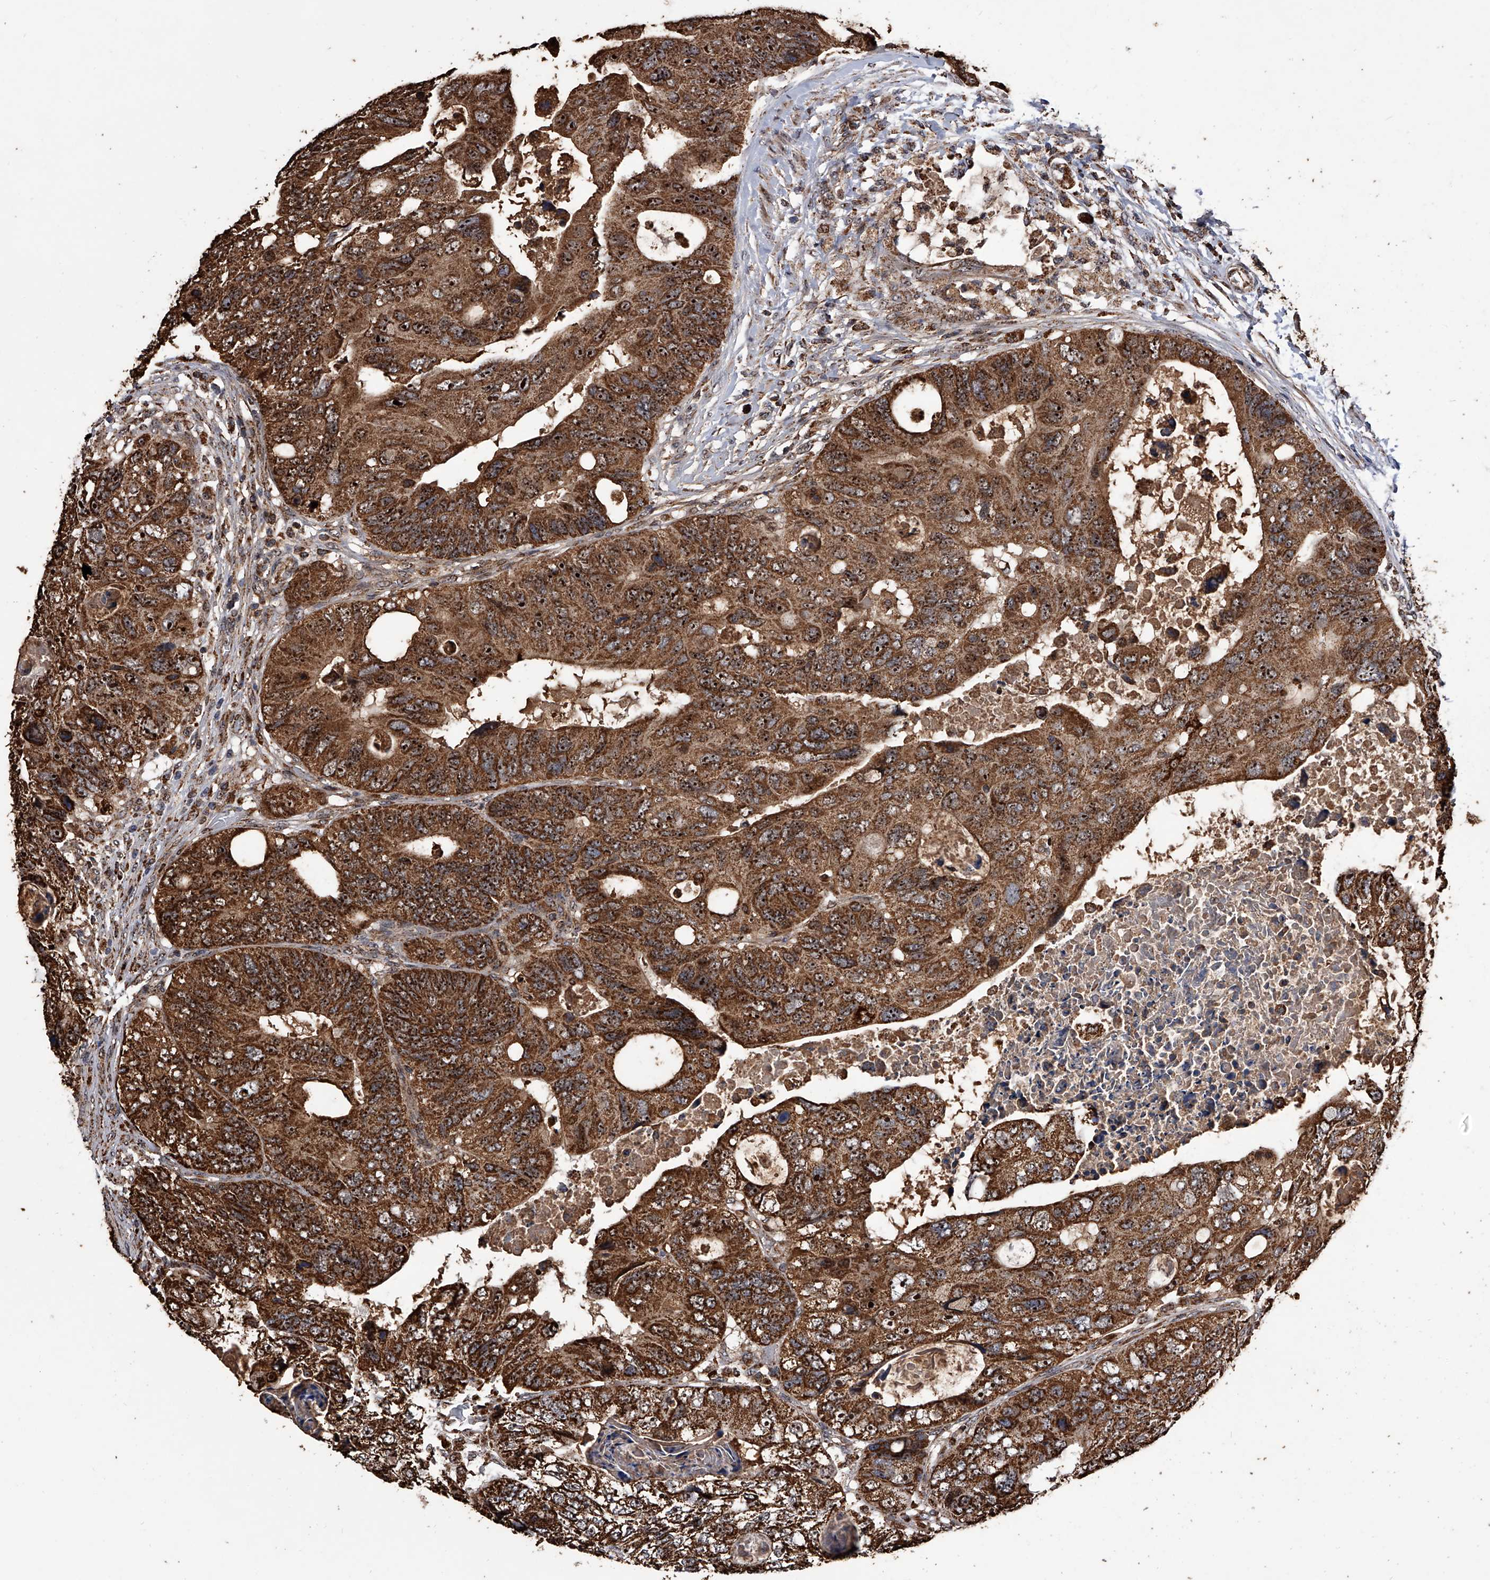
{"staining": {"intensity": "strong", "quantity": ">75%", "location": "cytoplasmic/membranous"}, "tissue": "colorectal cancer", "cell_type": "Tumor cells", "image_type": "cancer", "snomed": [{"axis": "morphology", "description": "Adenocarcinoma, NOS"}, {"axis": "topography", "description": "Rectum"}], "caption": "Strong cytoplasmic/membranous positivity is appreciated in approximately >75% of tumor cells in adenocarcinoma (colorectal). The staining was performed using DAB (3,3'-diaminobenzidine) to visualize the protein expression in brown, while the nuclei were stained in blue with hematoxylin (Magnification: 20x).", "gene": "SMPDL3A", "patient": {"sex": "male", "age": 59}}